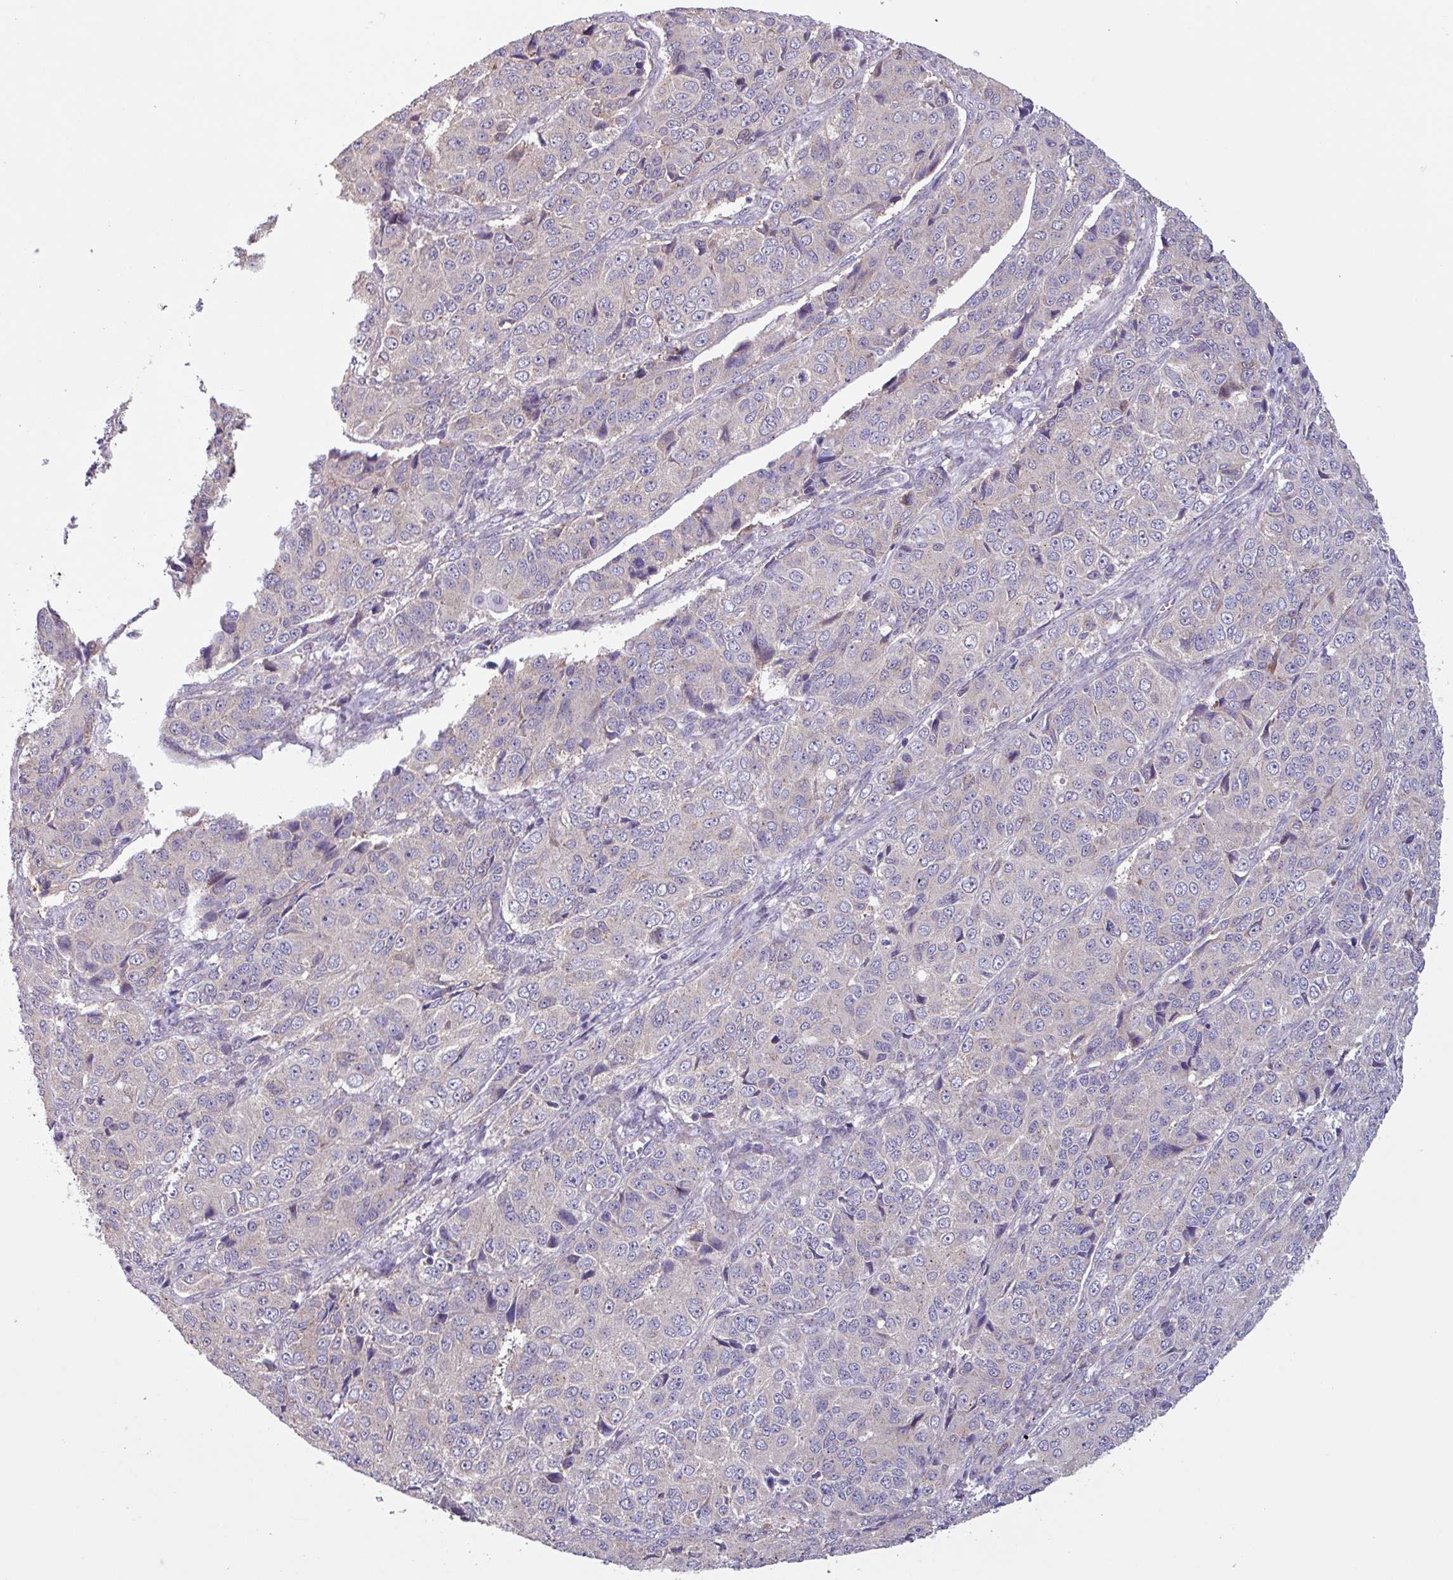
{"staining": {"intensity": "negative", "quantity": "none", "location": "none"}, "tissue": "ovarian cancer", "cell_type": "Tumor cells", "image_type": "cancer", "snomed": [{"axis": "morphology", "description": "Carcinoma, endometroid"}, {"axis": "topography", "description": "Ovary"}], "caption": "Immunohistochemical staining of ovarian cancer displays no significant expression in tumor cells.", "gene": "C20orf27", "patient": {"sex": "female", "age": 51}}